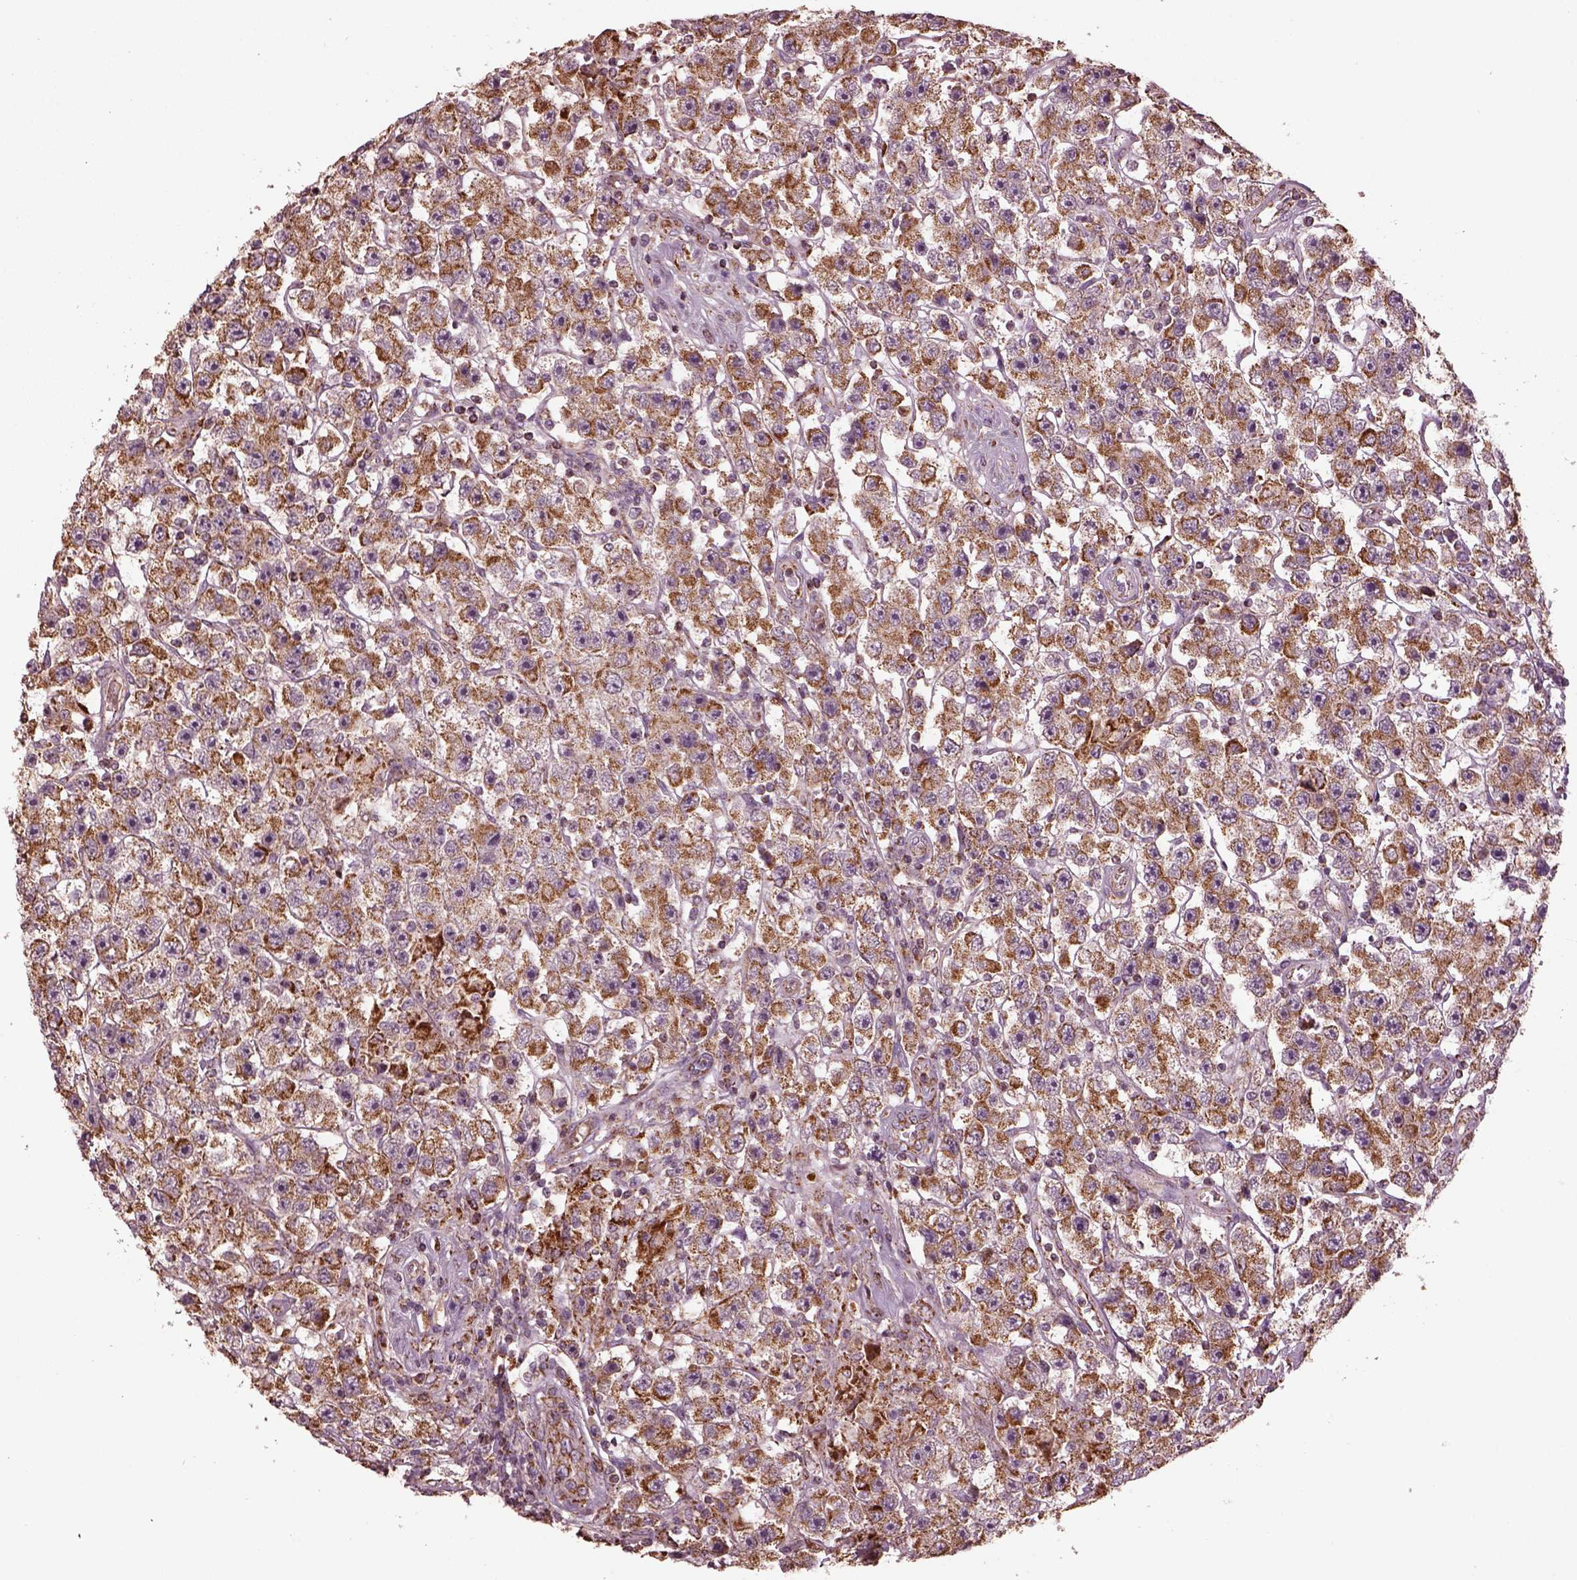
{"staining": {"intensity": "moderate", "quantity": "<25%", "location": "cytoplasmic/membranous"}, "tissue": "testis cancer", "cell_type": "Tumor cells", "image_type": "cancer", "snomed": [{"axis": "morphology", "description": "Seminoma, NOS"}, {"axis": "topography", "description": "Testis"}], "caption": "Testis cancer stained with DAB (3,3'-diaminobenzidine) immunohistochemistry displays low levels of moderate cytoplasmic/membranous expression in about <25% of tumor cells.", "gene": "TMEM254", "patient": {"sex": "male", "age": 45}}